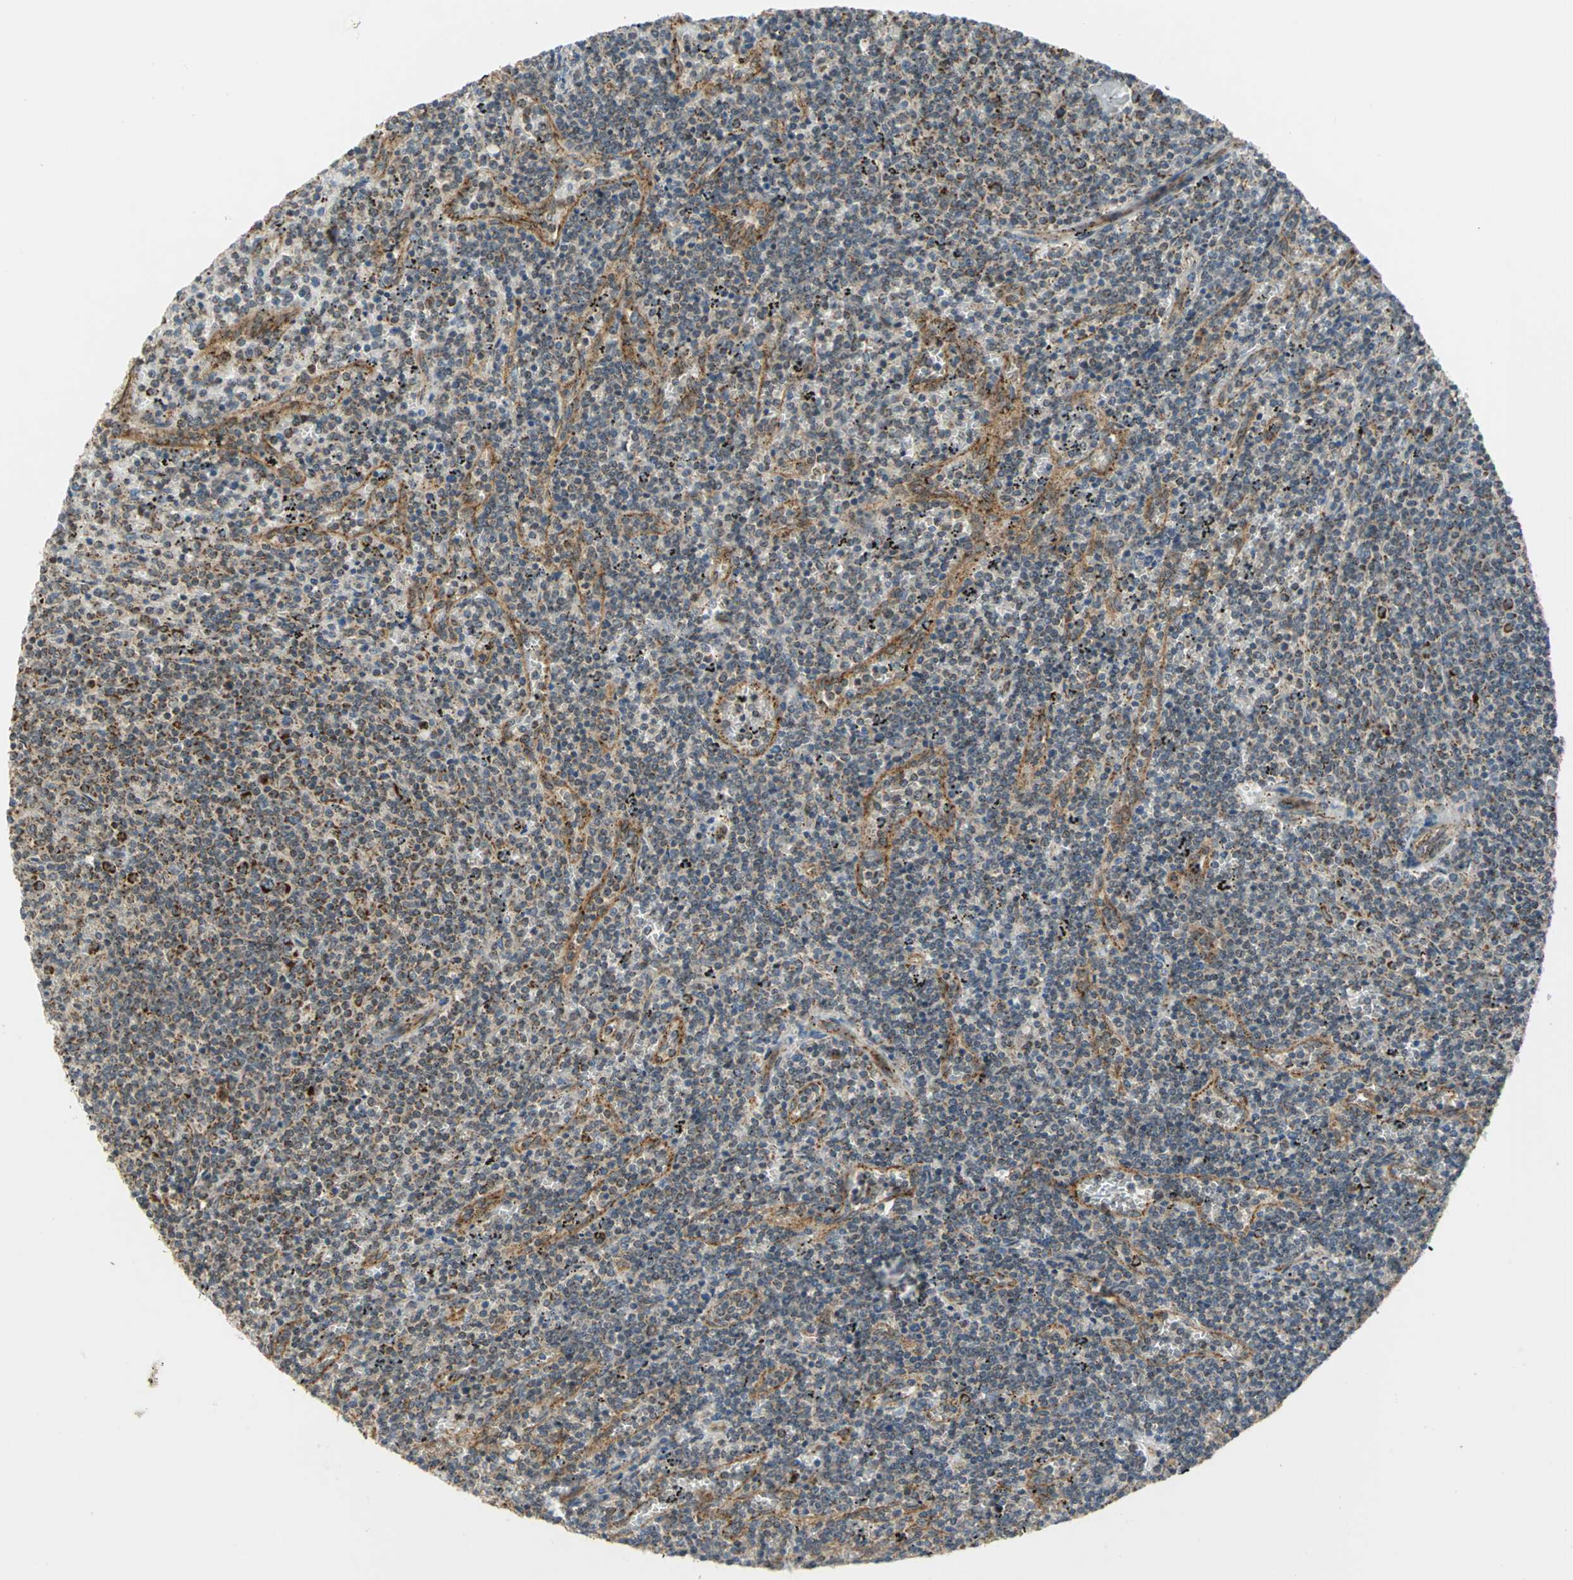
{"staining": {"intensity": "moderate", "quantity": "25%-75%", "location": "cytoplasmic/membranous"}, "tissue": "lymphoma", "cell_type": "Tumor cells", "image_type": "cancer", "snomed": [{"axis": "morphology", "description": "Malignant lymphoma, non-Hodgkin's type, Low grade"}, {"axis": "topography", "description": "Spleen"}], "caption": "Low-grade malignant lymphoma, non-Hodgkin's type was stained to show a protein in brown. There is medium levels of moderate cytoplasmic/membranous expression in approximately 25%-75% of tumor cells. Immunohistochemistry (ihc) stains the protein in brown and the nuclei are stained blue.", "gene": "MRPS22", "patient": {"sex": "female", "age": 50}}